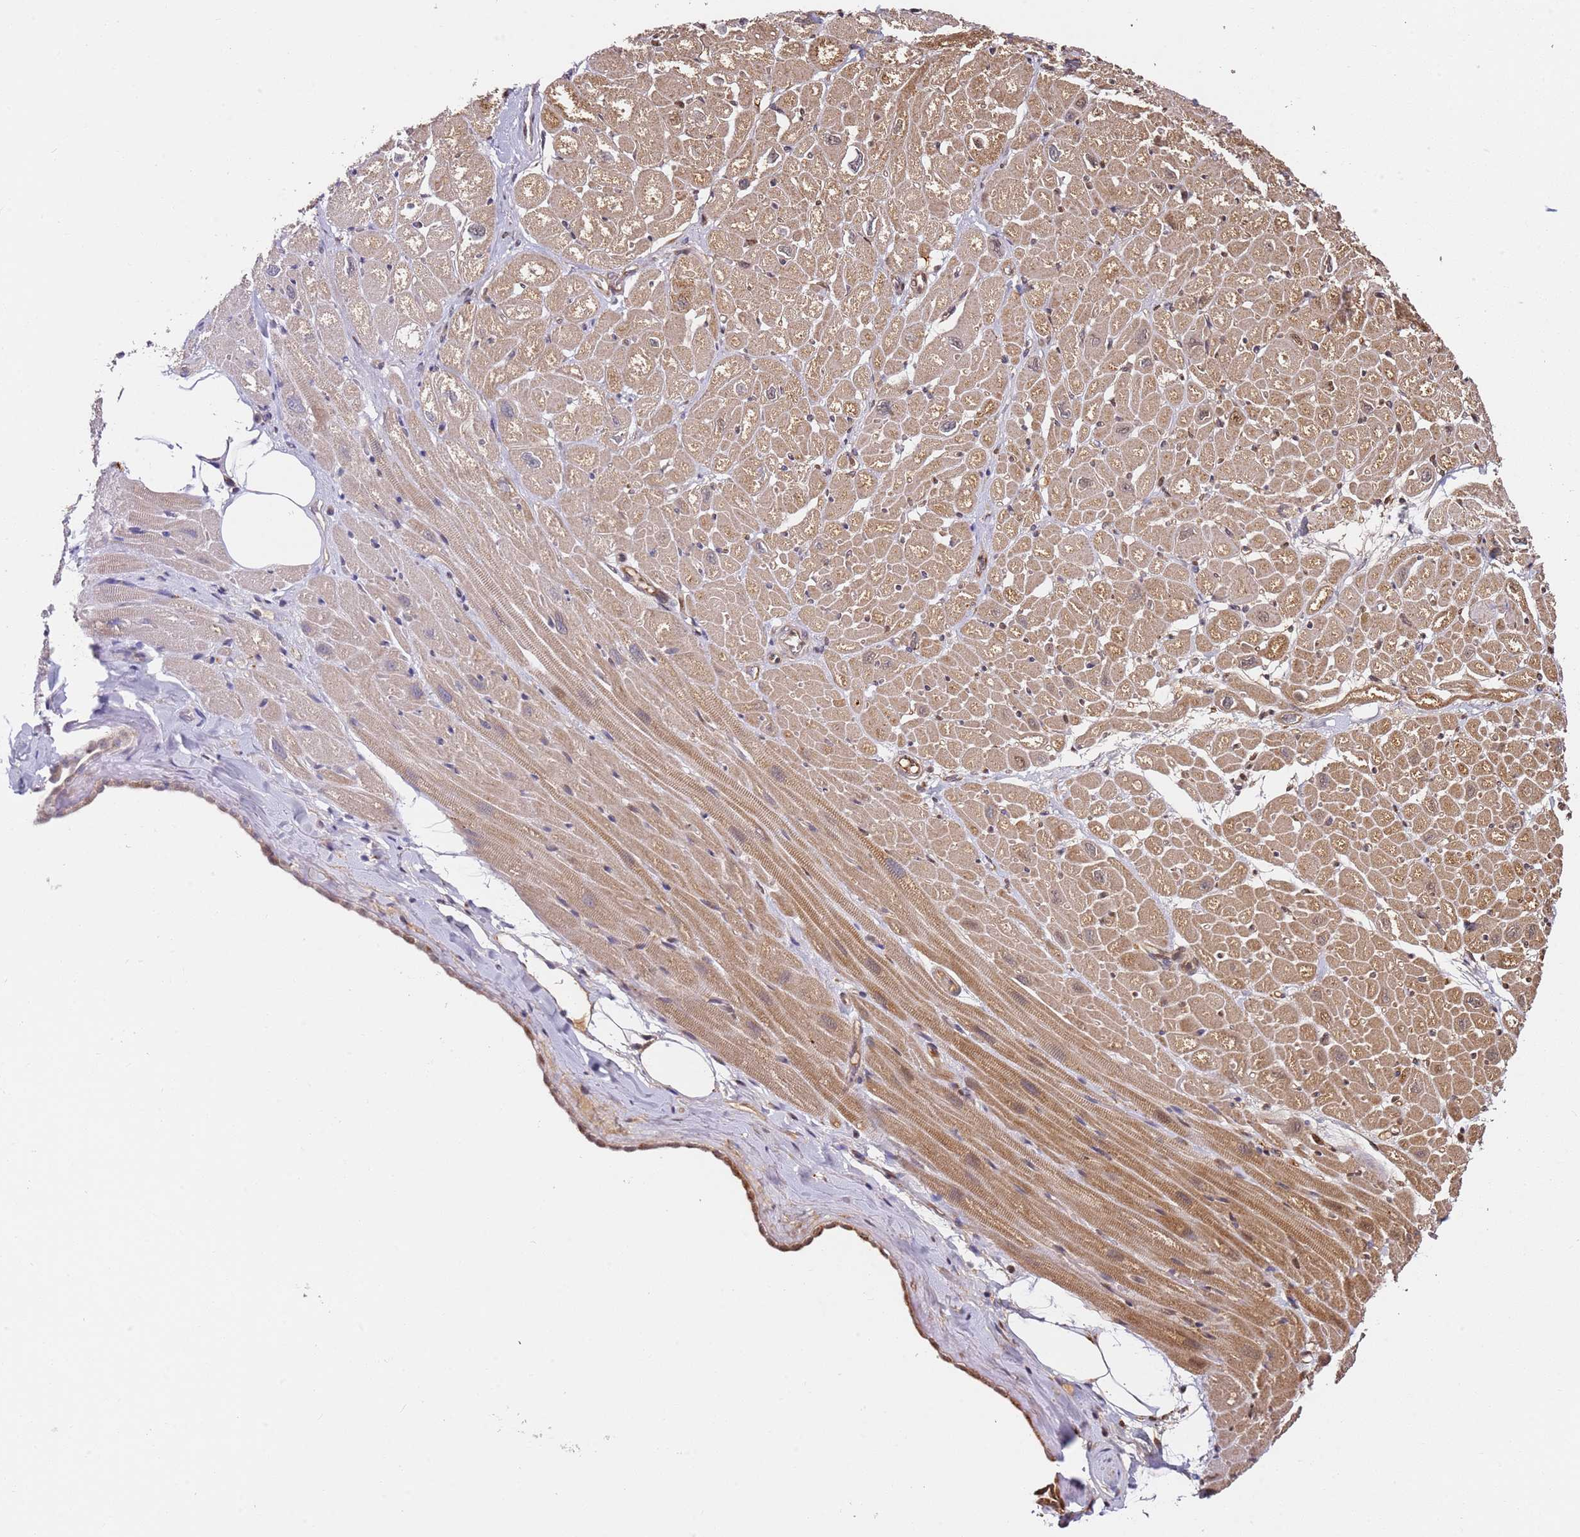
{"staining": {"intensity": "strong", "quantity": ">75%", "location": "cytoplasmic/membranous"}, "tissue": "heart muscle", "cell_type": "Cardiomyocytes", "image_type": "normal", "snomed": [{"axis": "morphology", "description": "Normal tissue, NOS"}, {"axis": "topography", "description": "Heart"}], "caption": "Immunohistochemistry of benign heart muscle shows high levels of strong cytoplasmic/membranous expression in approximately >75% of cardiomyocytes. (DAB IHC, brown staining for protein, blue staining for nuclei).", "gene": "SMOX", "patient": {"sex": "male", "age": 50}}